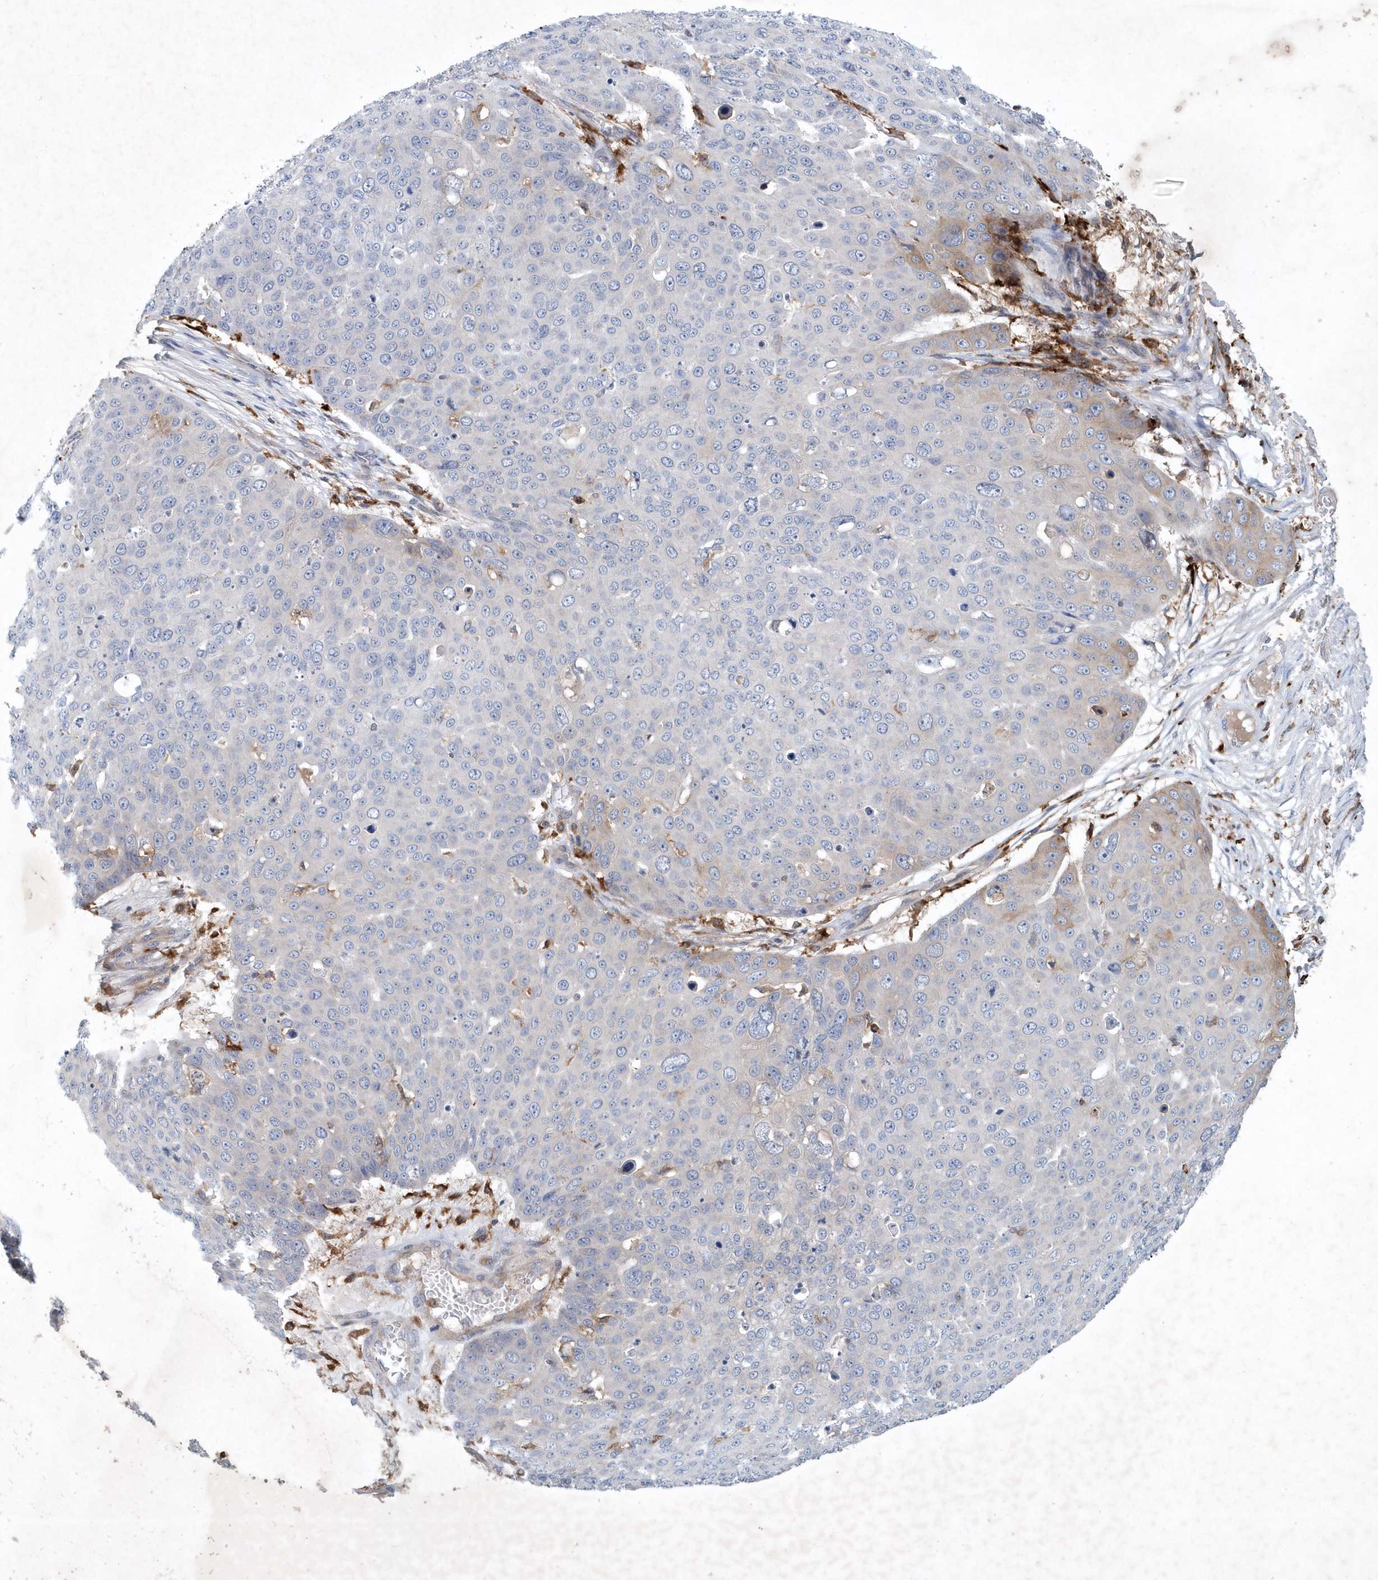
{"staining": {"intensity": "moderate", "quantity": "<25%", "location": "cytoplasmic/membranous"}, "tissue": "skin cancer", "cell_type": "Tumor cells", "image_type": "cancer", "snomed": [{"axis": "morphology", "description": "Squamous cell carcinoma, NOS"}, {"axis": "topography", "description": "Skin"}], "caption": "The photomicrograph reveals staining of squamous cell carcinoma (skin), revealing moderate cytoplasmic/membranous protein expression (brown color) within tumor cells.", "gene": "P2RY10", "patient": {"sex": "male", "age": 71}}